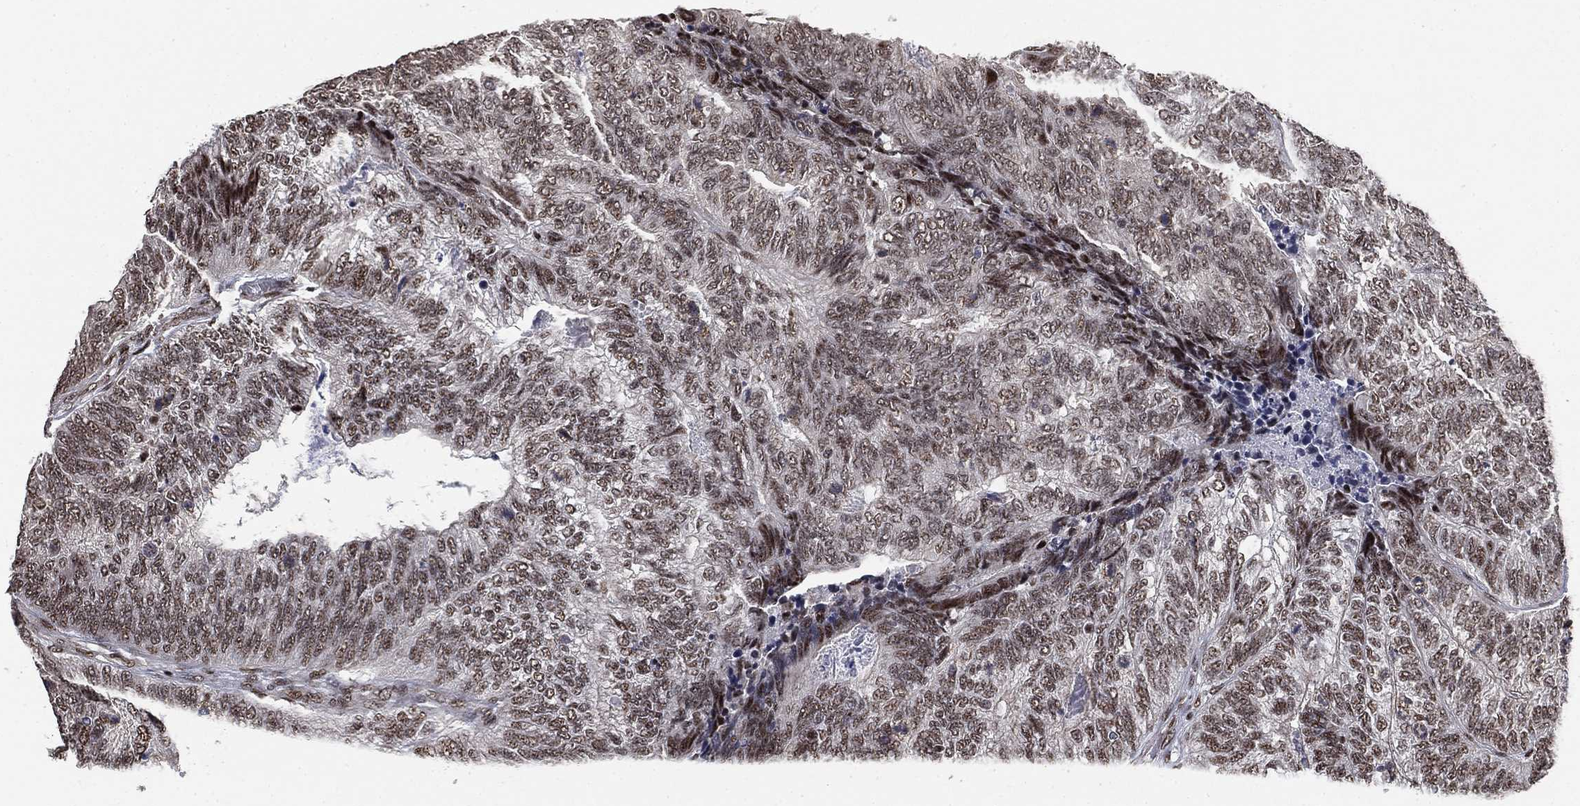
{"staining": {"intensity": "weak", "quantity": "25%-75%", "location": "nuclear"}, "tissue": "colorectal cancer", "cell_type": "Tumor cells", "image_type": "cancer", "snomed": [{"axis": "morphology", "description": "Adenocarcinoma, NOS"}, {"axis": "topography", "description": "Colon"}], "caption": "This is an image of immunohistochemistry (IHC) staining of colorectal cancer, which shows weak staining in the nuclear of tumor cells.", "gene": "ZSCAN30", "patient": {"sex": "female", "age": 67}}